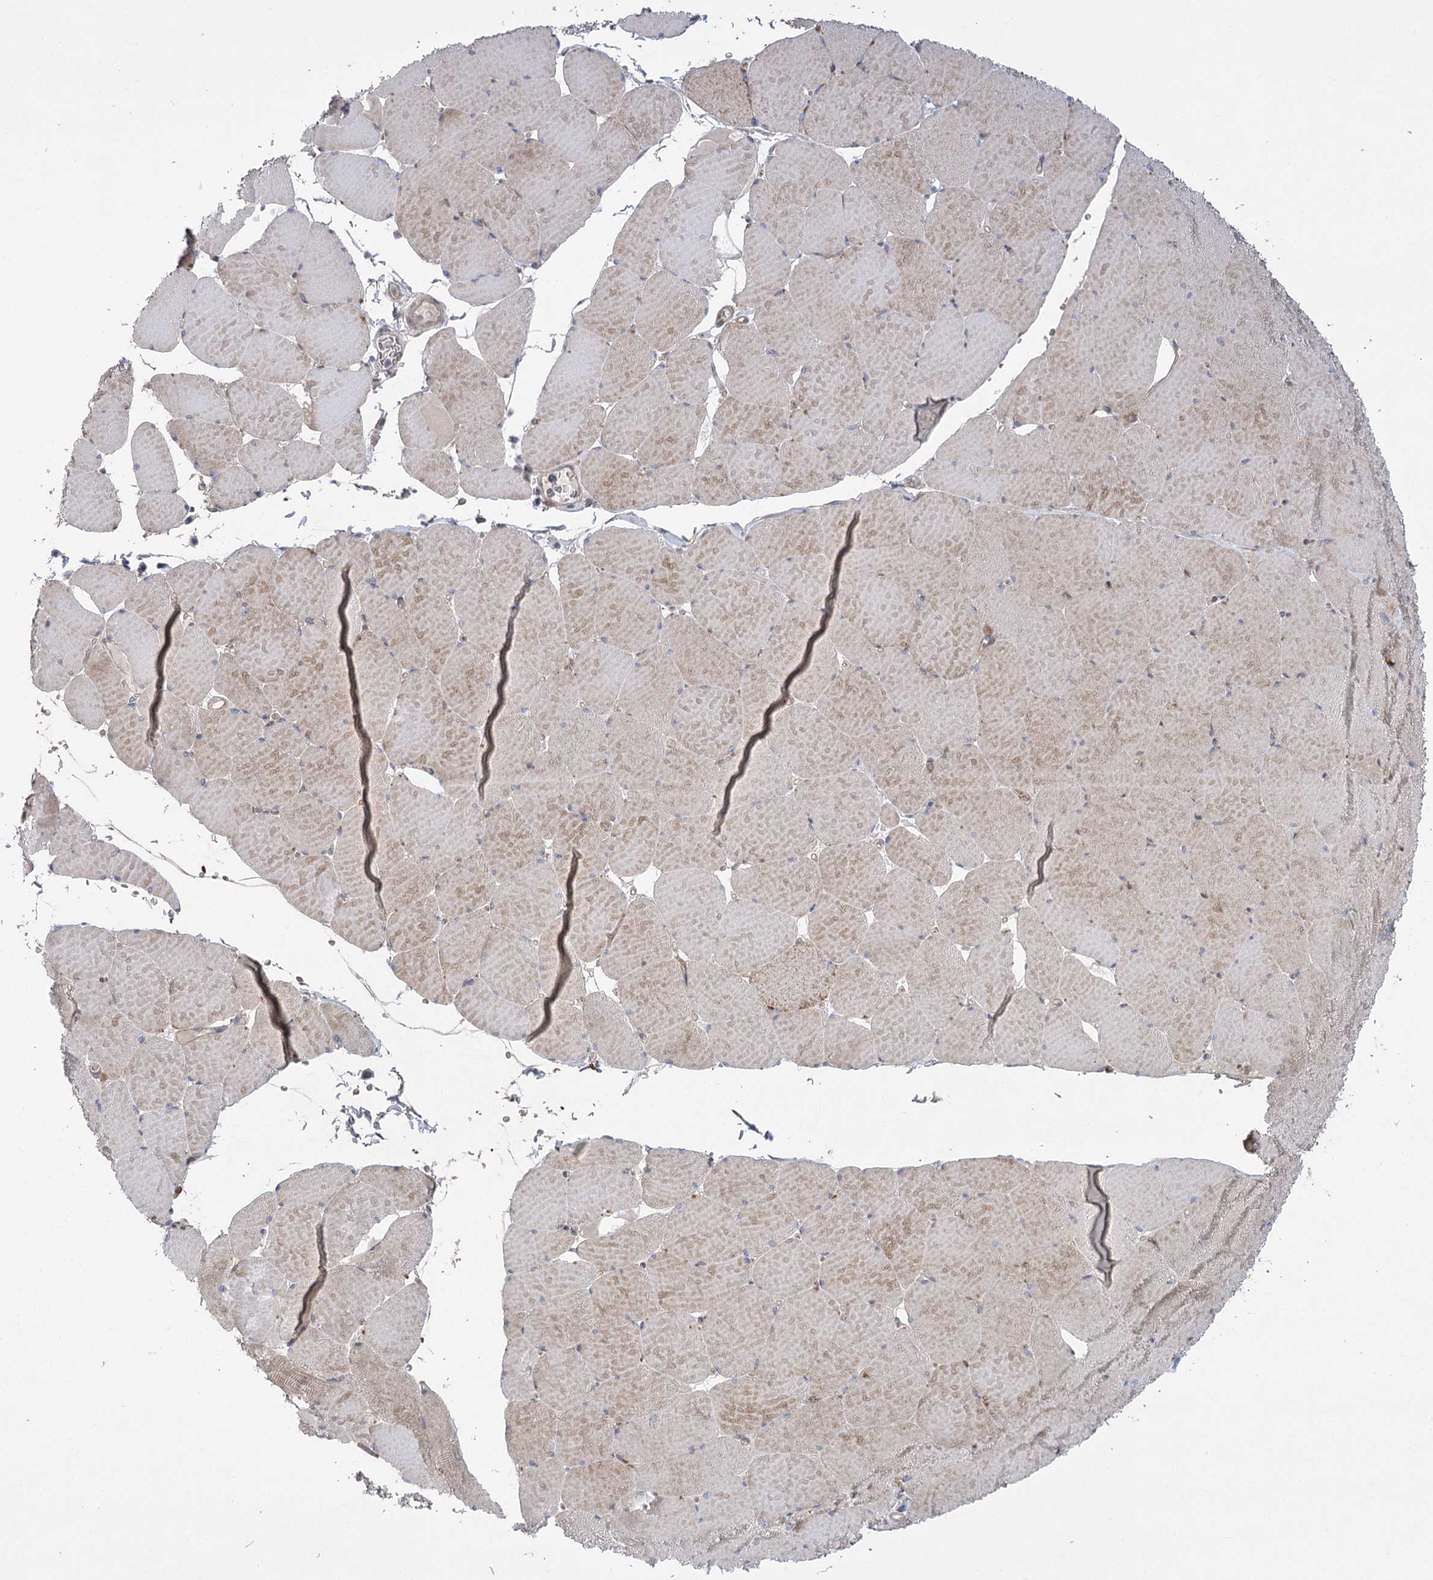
{"staining": {"intensity": "weak", "quantity": "<25%", "location": "cytoplasmic/membranous"}, "tissue": "skeletal muscle", "cell_type": "Myocytes", "image_type": "normal", "snomed": [{"axis": "morphology", "description": "Normal tissue, NOS"}, {"axis": "topography", "description": "Skeletal muscle"}, {"axis": "topography", "description": "Head-Neck"}], "caption": "Immunohistochemistry histopathology image of benign skeletal muscle: human skeletal muscle stained with DAB (3,3'-diaminobenzidine) displays no significant protein staining in myocytes. (DAB (3,3'-diaminobenzidine) immunohistochemistry (IHC) with hematoxylin counter stain).", "gene": "TRUB1", "patient": {"sex": "male", "age": 66}}